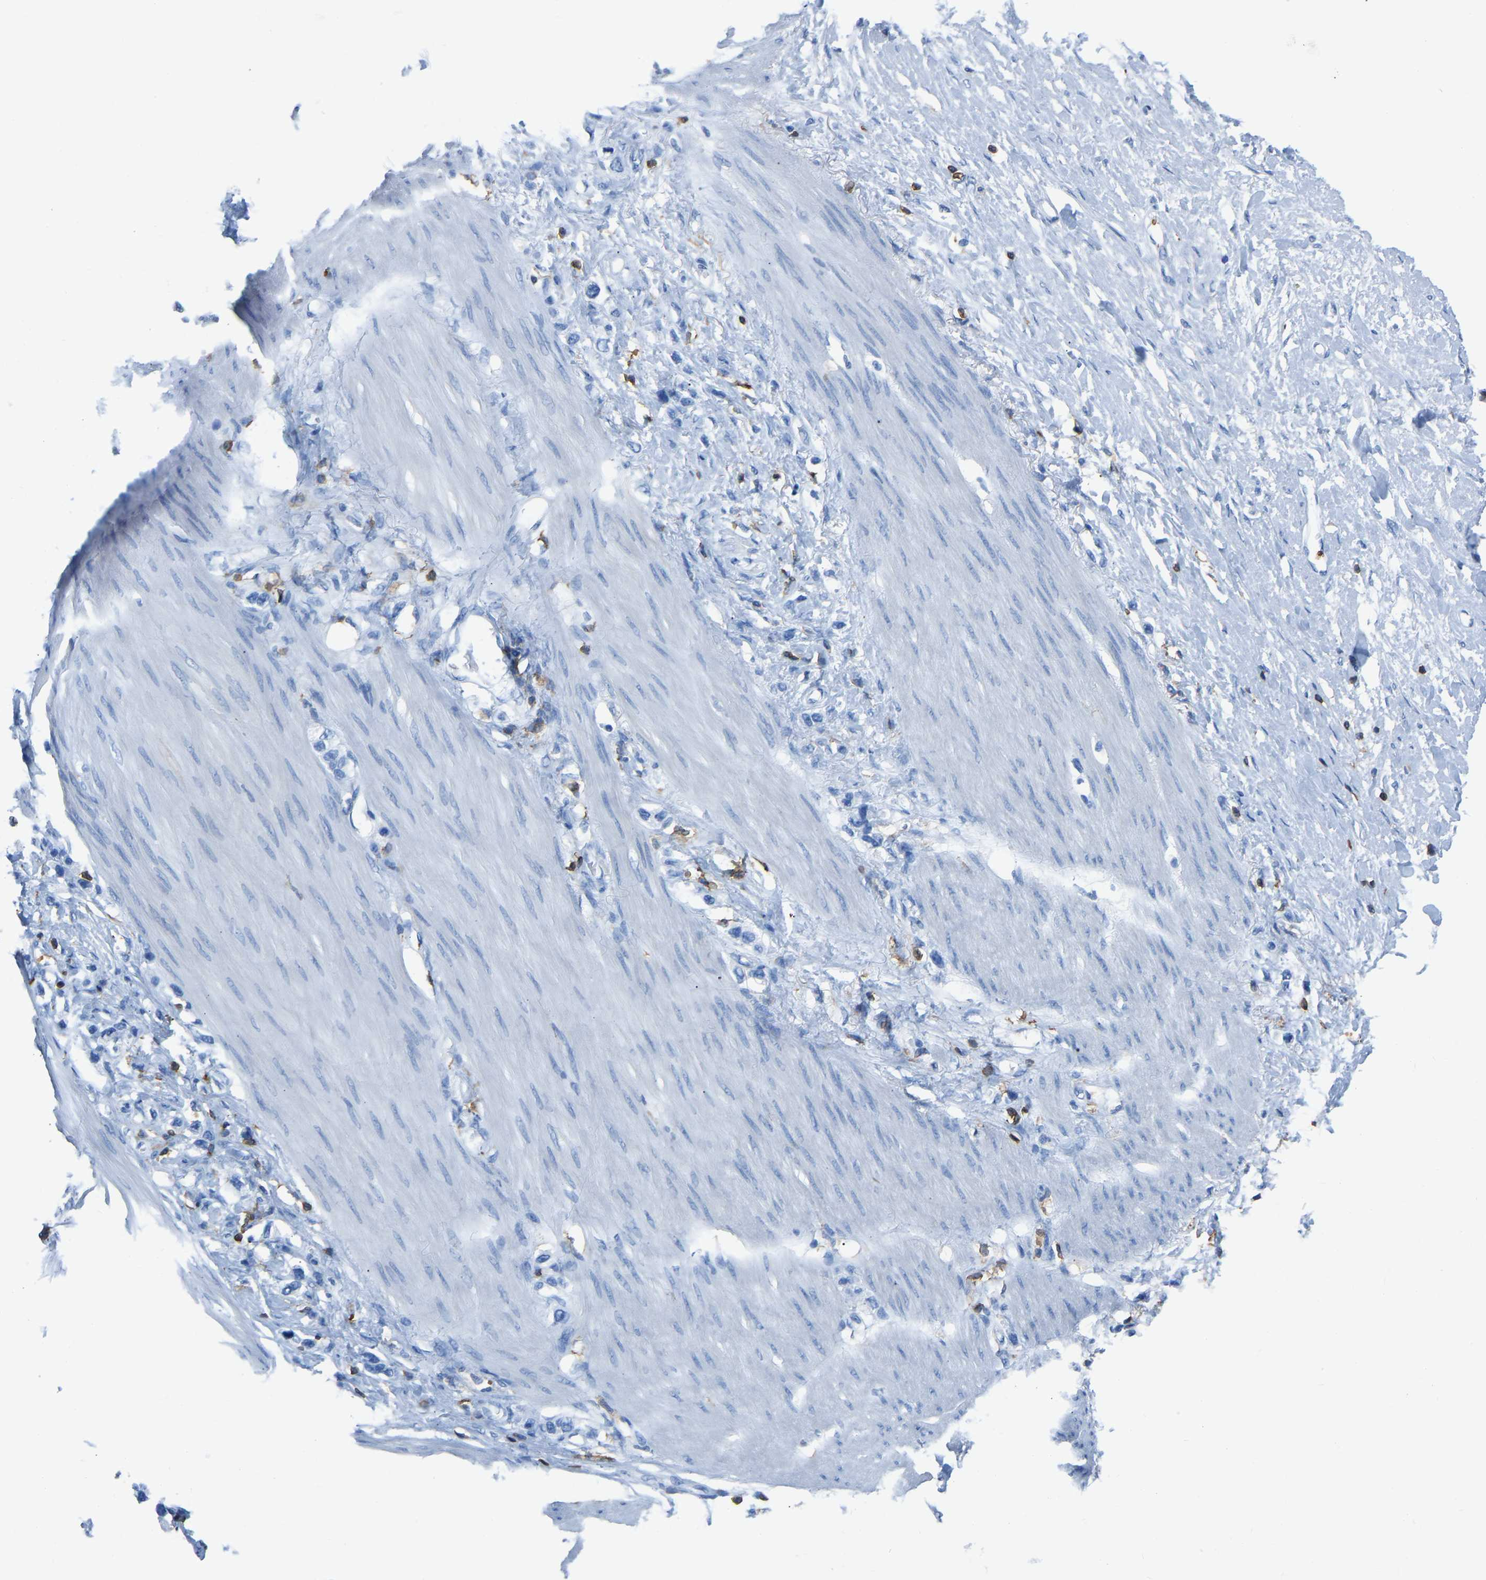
{"staining": {"intensity": "negative", "quantity": "none", "location": "none"}, "tissue": "stomach cancer", "cell_type": "Tumor cells", "image_type": "cancer", "snomed": [{"axis": "morphology", "description": "Adenocarcinoma, NOS"}, {"axis": "topography", "description": "Stomach"}], "caption": "Human stomach cancer (adenocarcinoma) stained for a protein using immunohistochemistry shows no positivity in tumor cells.", "gene": "LSP1", "patient": {"sex": "female", "age": 65}}